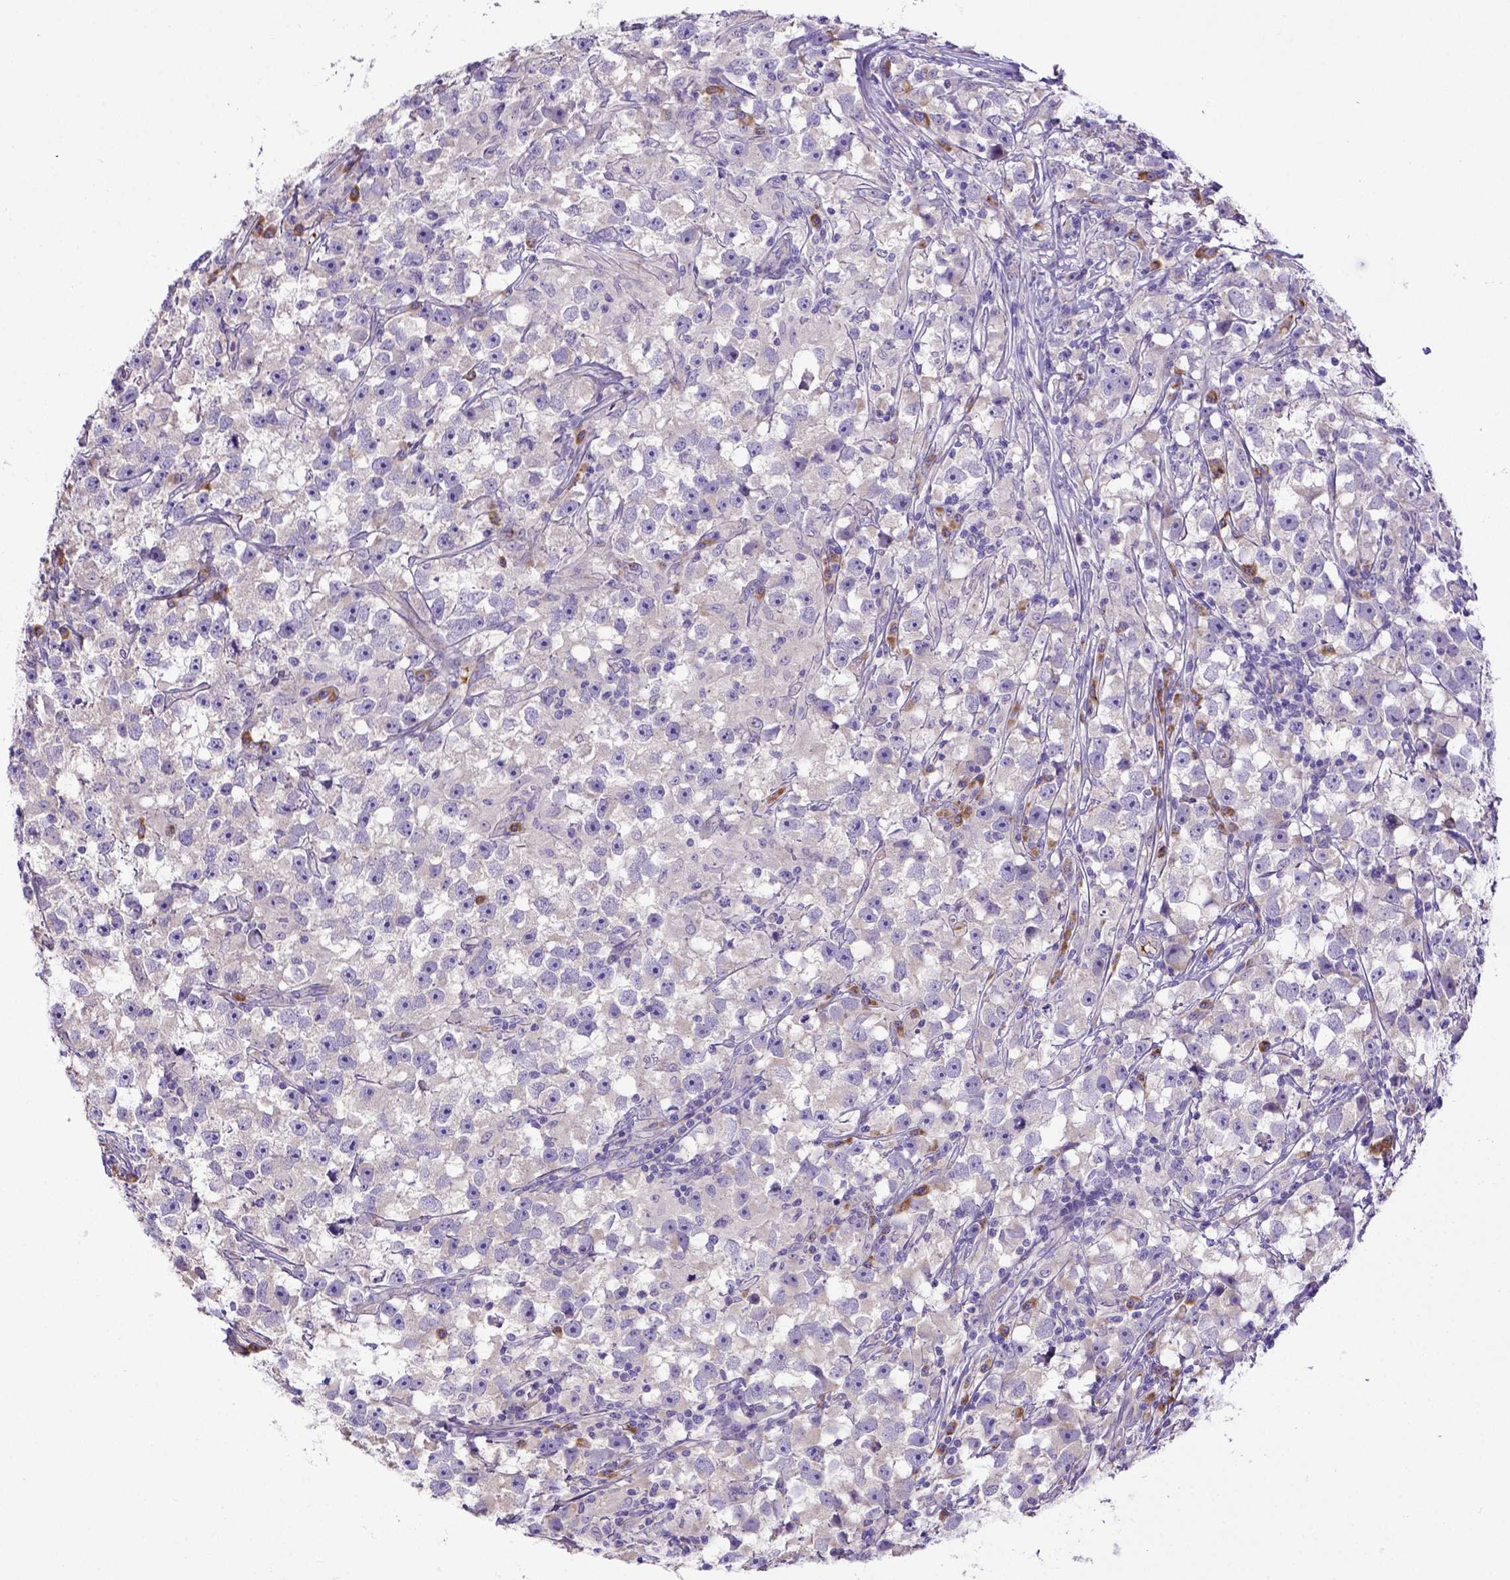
{"staining": {"intensity": "negative", "quantity": "none", "location": "none"}, "tissue": "testis cancer", "cell_type": "Tumor cells", "image_type": "cancer", "snomed": [{"axis": "morphology", "description": "Seminoma, NOS"}, {"axis": "topography", "description": "Testis"}], "caption": "The photomicrograph displays no staining of tumor cells in testis cancer.", "gene": "CFAP300", "patient": {"sex": "male", "age": 33}}